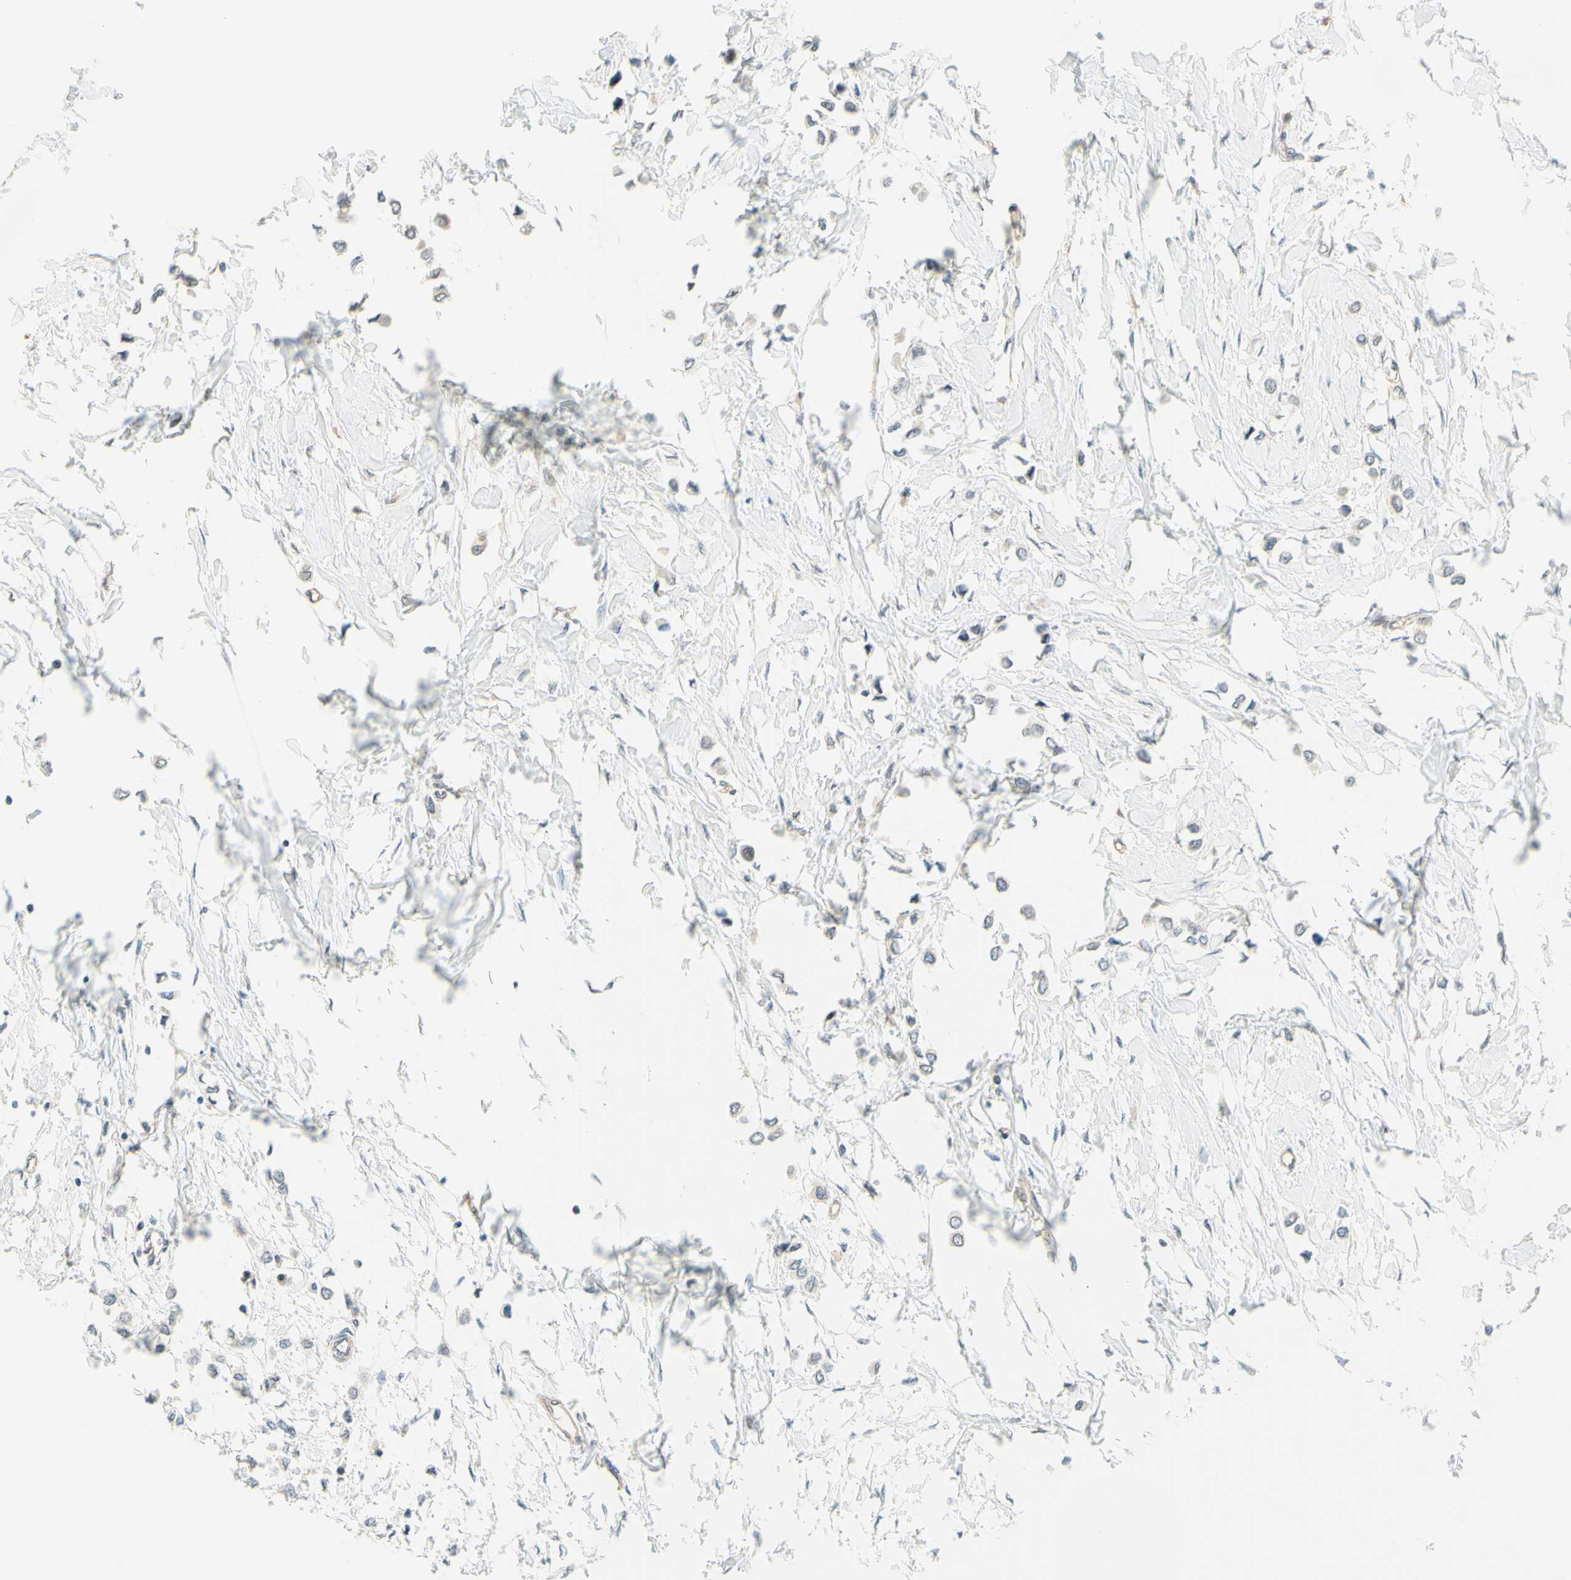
{"staining": {"intensity": "negative", "quantity": "none", "location": "none"}, "tissue": "breast cancer", "cell_type": "Tumor cells", "image_type": "cancer", "snomed": [{"axis": "morphology", "description": "Lobular carcinoma"}, {"axis": "topography", "description": "Breast"}], "caption": "Immunohistochemical staining of human lobular carcinoma (breast) exhibits no significant staining in tumor cells.", "gene": "C2CD2L", "patient": {"sex": "female", "age": 51}}